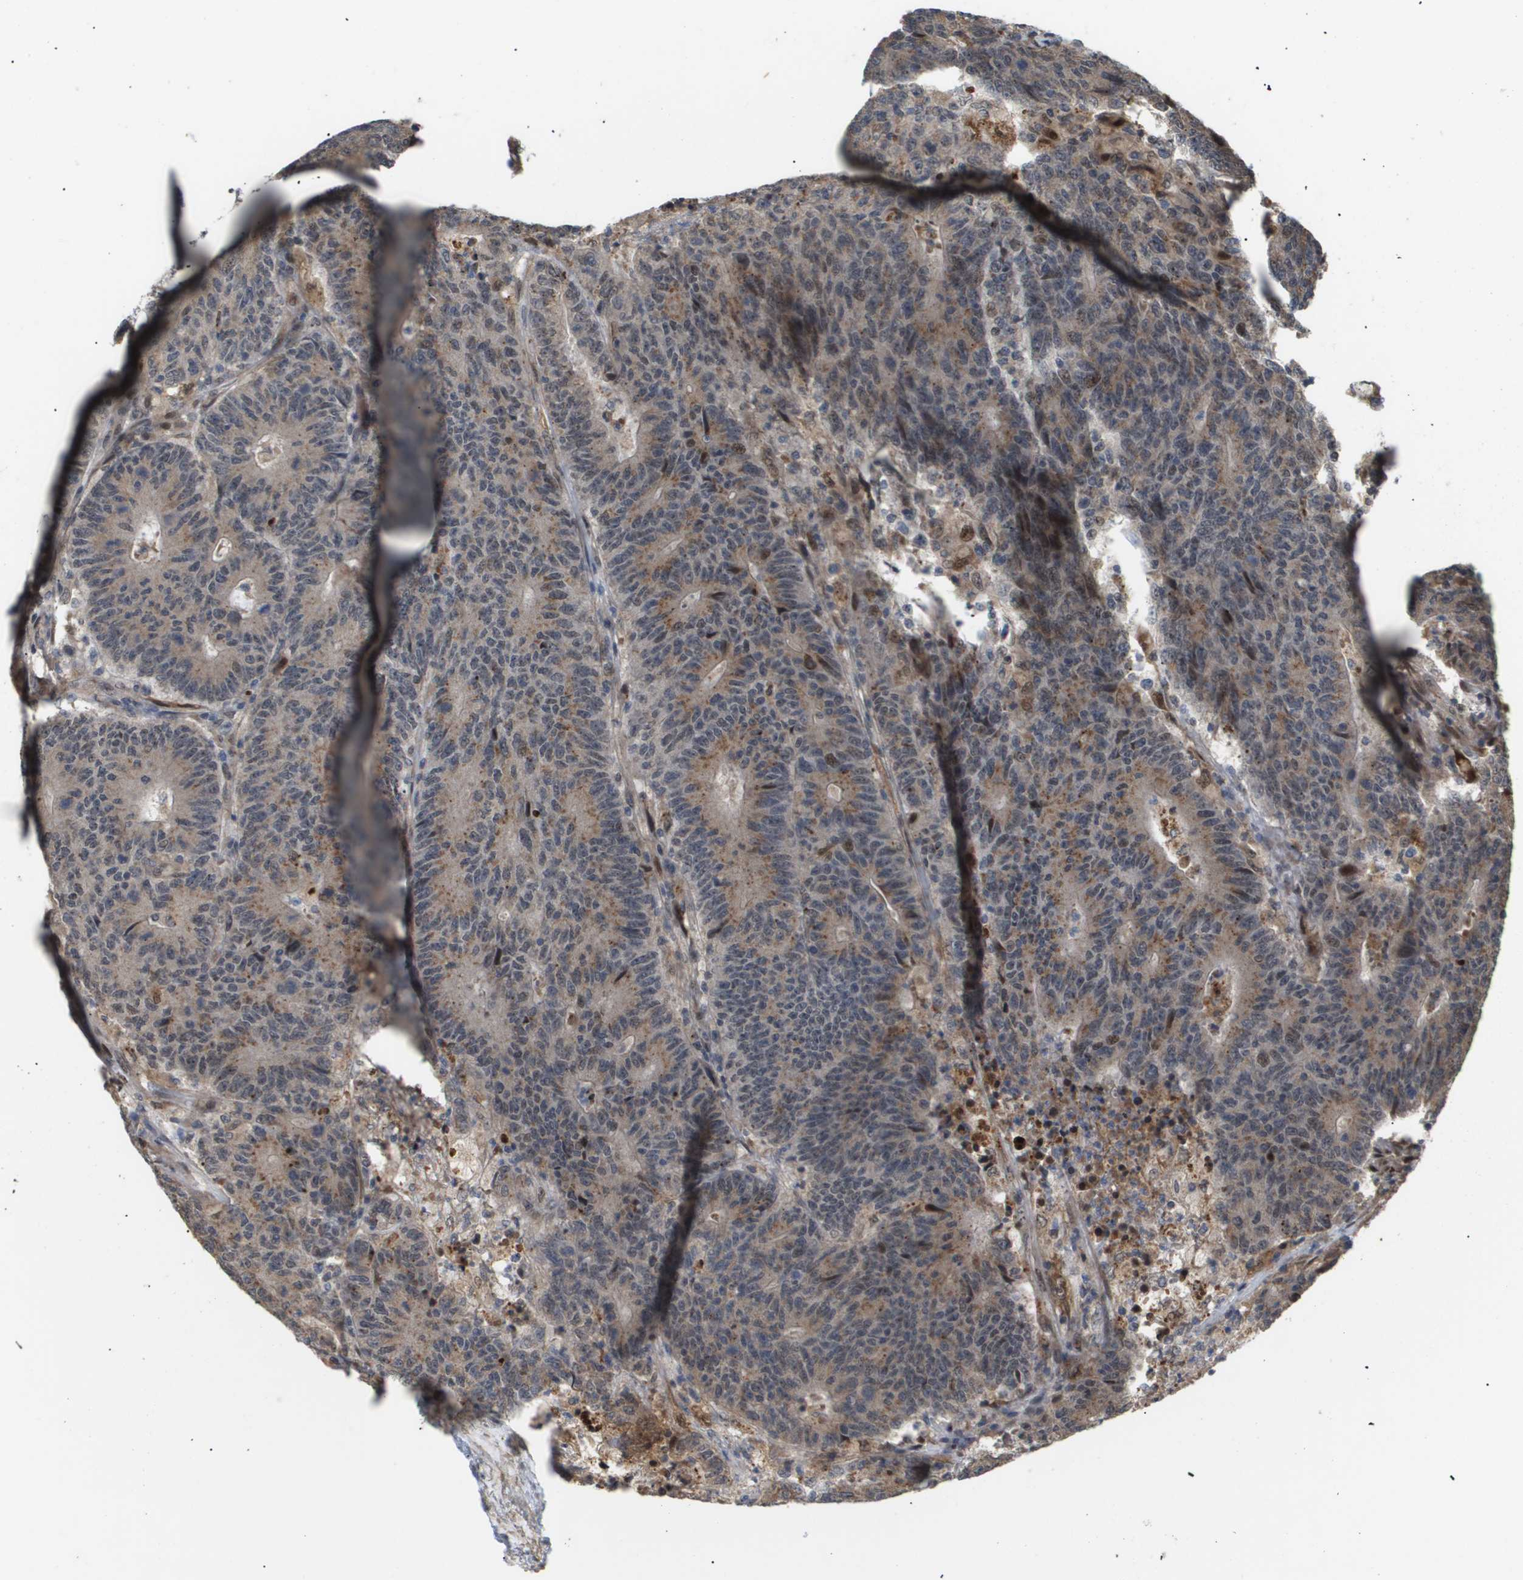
{"staining": {"intensity": "negative", "quantity": "none", "location": "none"}, "tissue": "colorectal cancer", "cell_type": "Tumor cells", "image_type": "cancer", "snomed": [{"axis": "morphology", "description": "Normal tissue, NOS"}, {"axis": "morphology", "description": "Adenocarcinoma, NOS"}, {"axis": "topography", "description": "Colon"}], "caption": "Immunohistochemistry (IHC) histopathology image of human colorectal cancer (adenocarcinoma) stained for a protein (brown), which demonstrates no positivity in tumor cells. The staining was performed using DAB (3,3'-diaminobenzidine) to visualize the protein expression in brown, while the nuclei were stained in blue with hematoxylin (Magnification: 20x).", "gene": "PDGFB", "patient": {"sex": "female", "age": 75}}